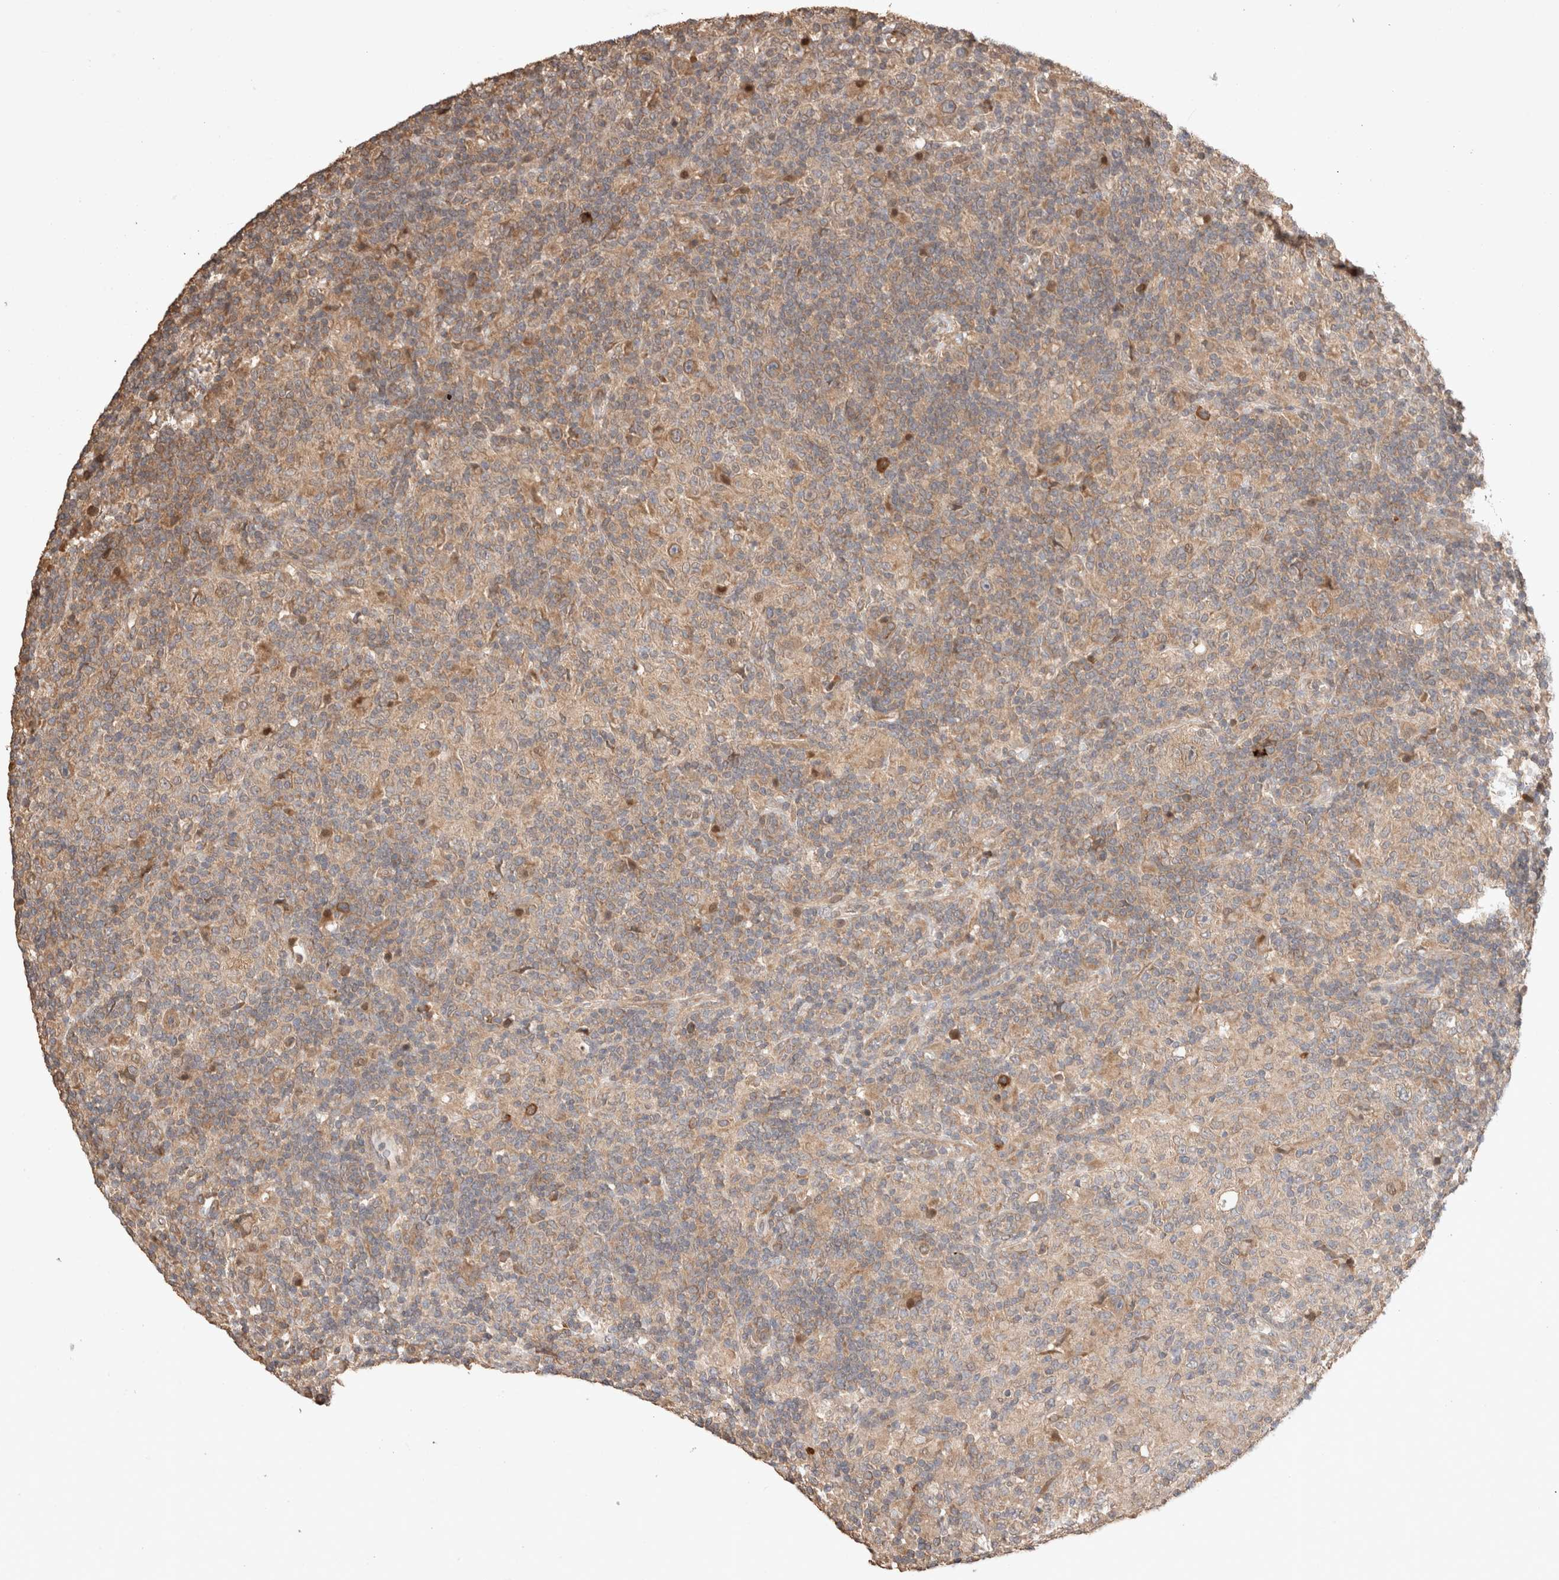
{"staining": {"intensity": "moderate", "quantity": "25%-75%", "location": "cytoplasmic/membranous"}, "tissue": "lymphoma", "cell_type": "Tumor cells", "image_type": "cancer", "snomed": [{"axis": "morphology", "description": "Hodgkin's disease, NOS"}, {"axis": "topography", "description": "Lymph node"}], "caption": "Hodgkin's disease tissue demonstrates moderate cytoplasmic/membranous expression in about 25%-75% of tumor cells, visualized by immunohistochemistry.", "gene": "HROB", "patient": {"sex": "male", "age": 70}}